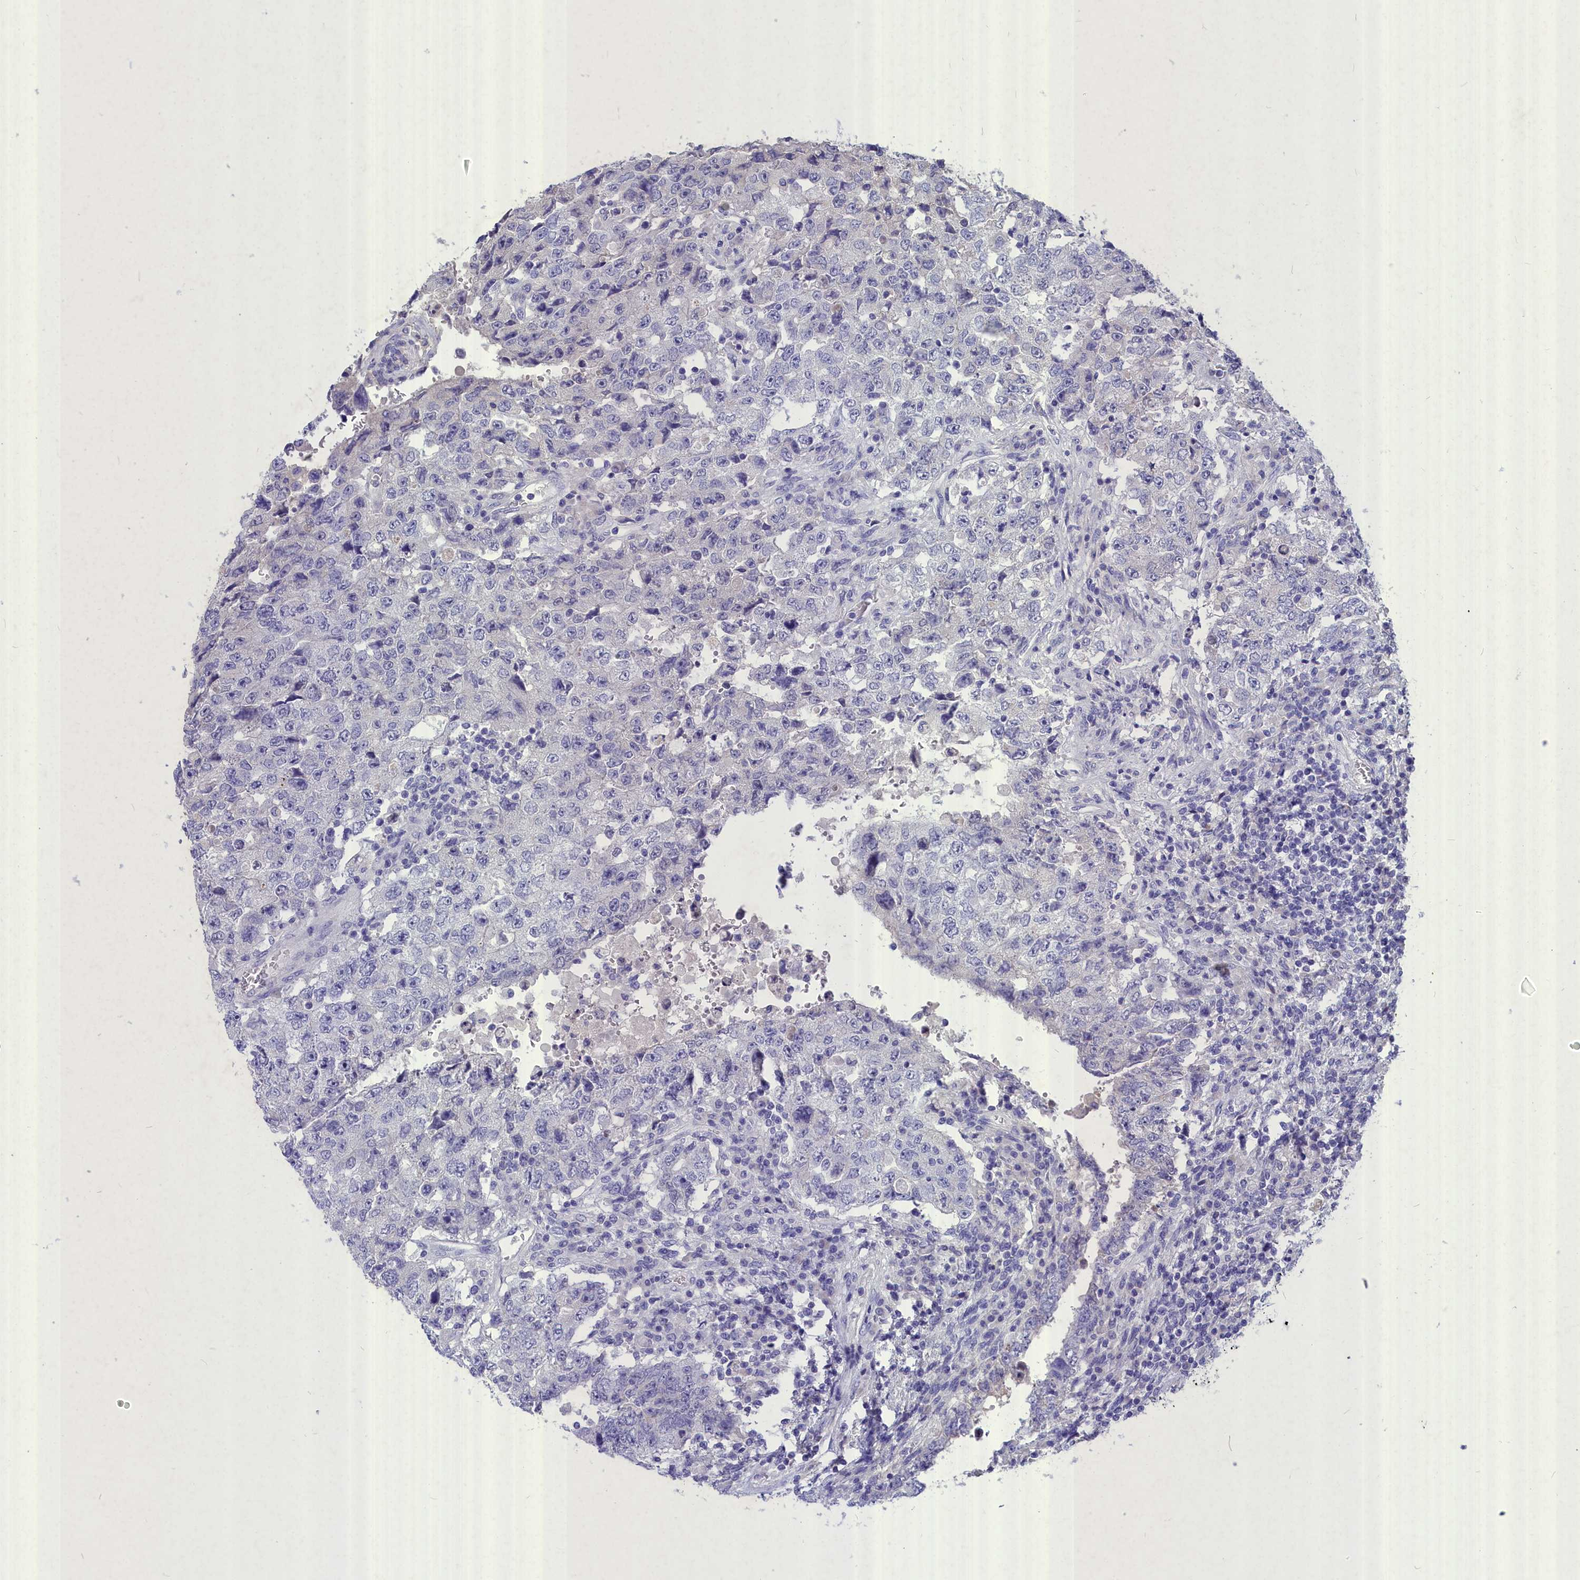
{"staining": {"intensity": "negative", "quantity": "none", "location": "none"}, "tissue": "testis cancer", "cell_type": "Tumor cells", "image_type": "cancer", "snomed": [{"axis": "morphology", "description": "Carcinoma, Embryonal, NOS"}, {"axis": "topography", "description": "Testis"}], "caption": "Testis embryonal carcinoma was stained to show a protein in brown. There is no significant staining in tumor cells. (IHC, brightfield microscopy, high magnification).", "gene": "DEFB119", "patient": {"sex": "male", "age": 26}}